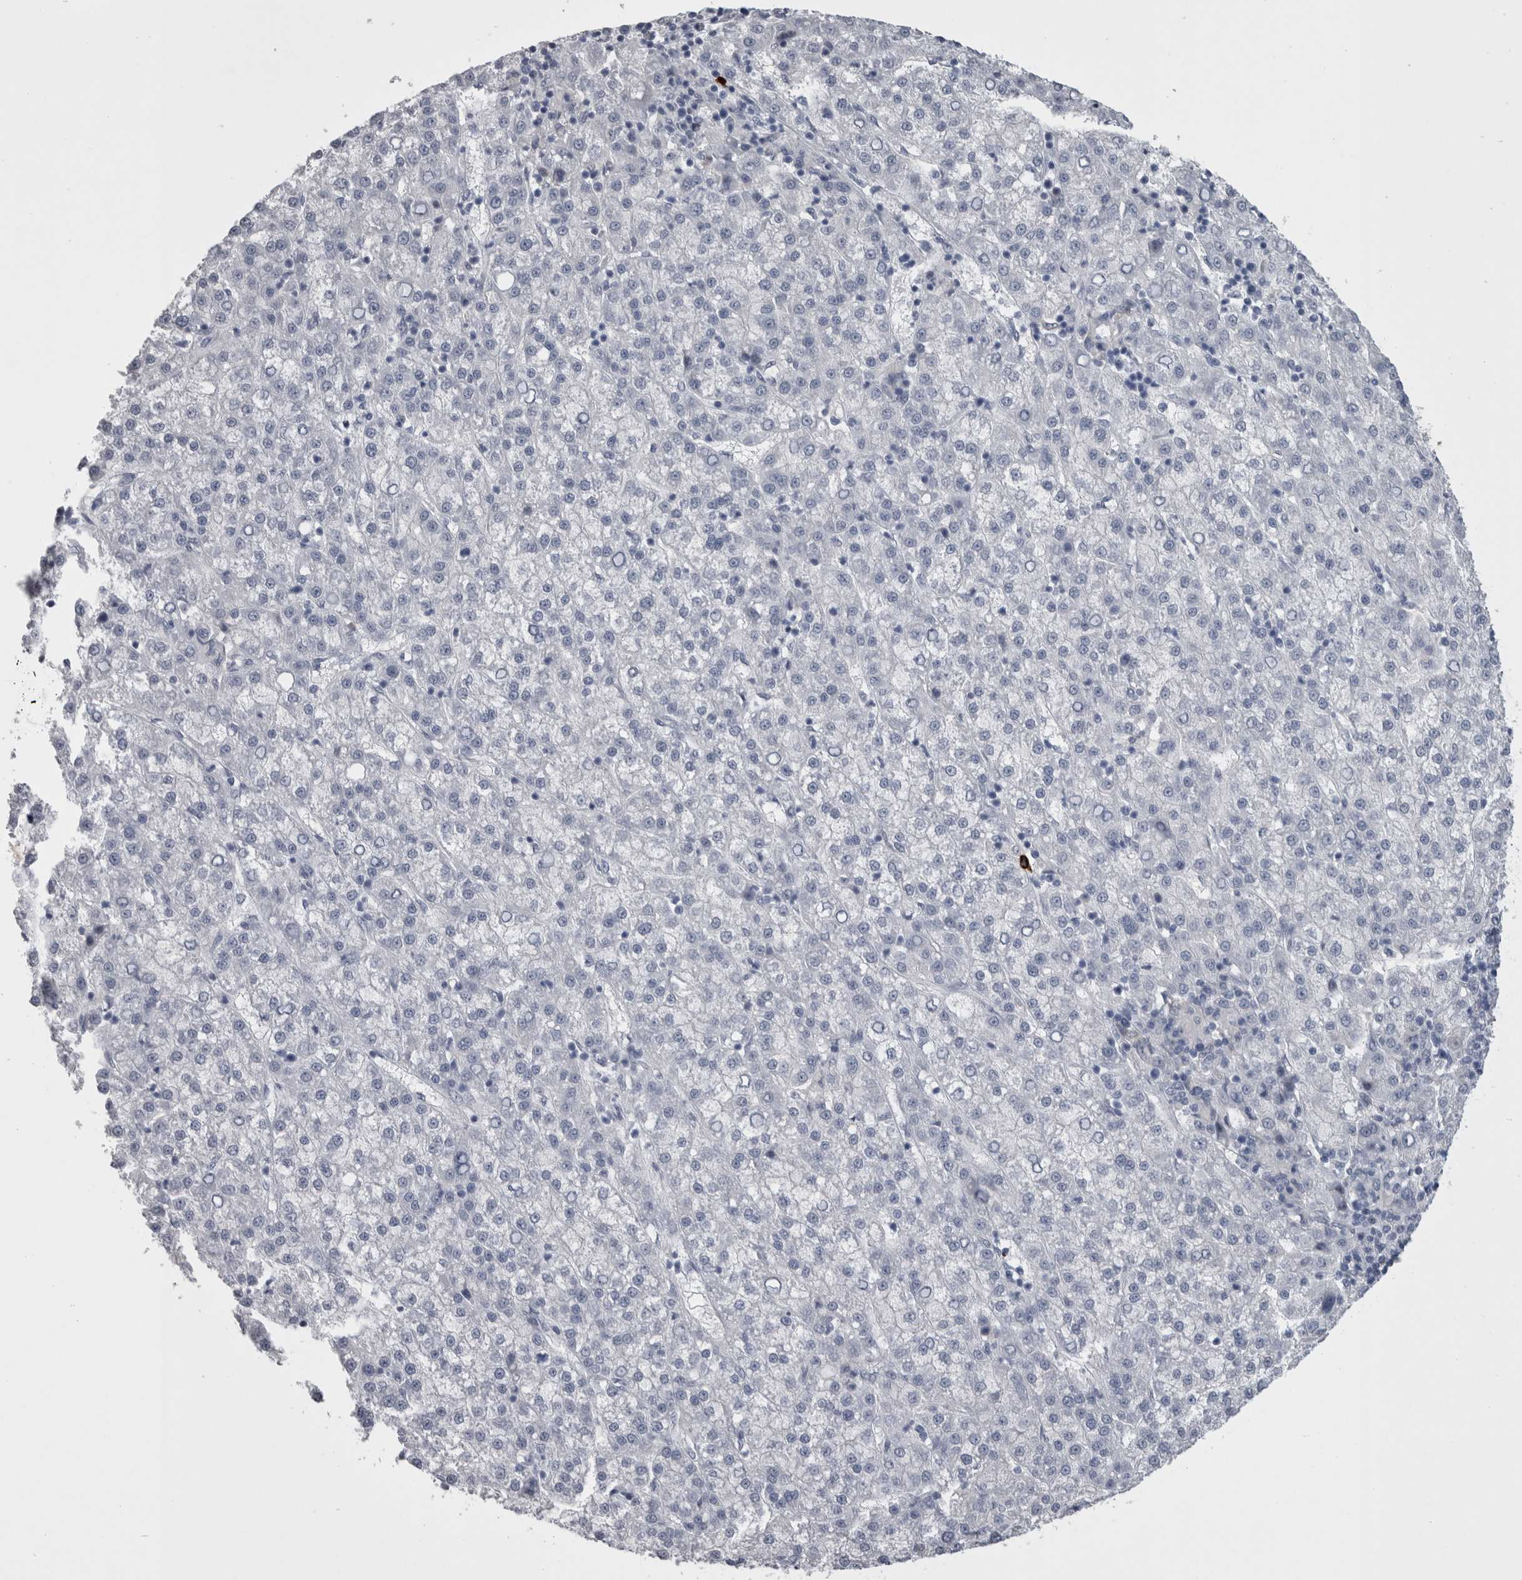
{"staining": {"intensity": "negative", "quantity": "none", "location": "none"}, "tissue": "liver cancer", "cell_type": "Tumor cells", "image_type": "cancer", "snomed": [{"axis": "morphology", "description": "Carcinoma, Hepatocellular, NOS"}, {"axis": "topography", "description": "Liver"}], "caption": "This photomicrograph is of liver hepatocellular carcinoma stained with immunohistochemistry to label a protein in brown with the nuclei are counter-stained blue. There is no expression in tumor cells.", "gene": "C1orf54", "patient": {"sex": "female", "age": 58}}